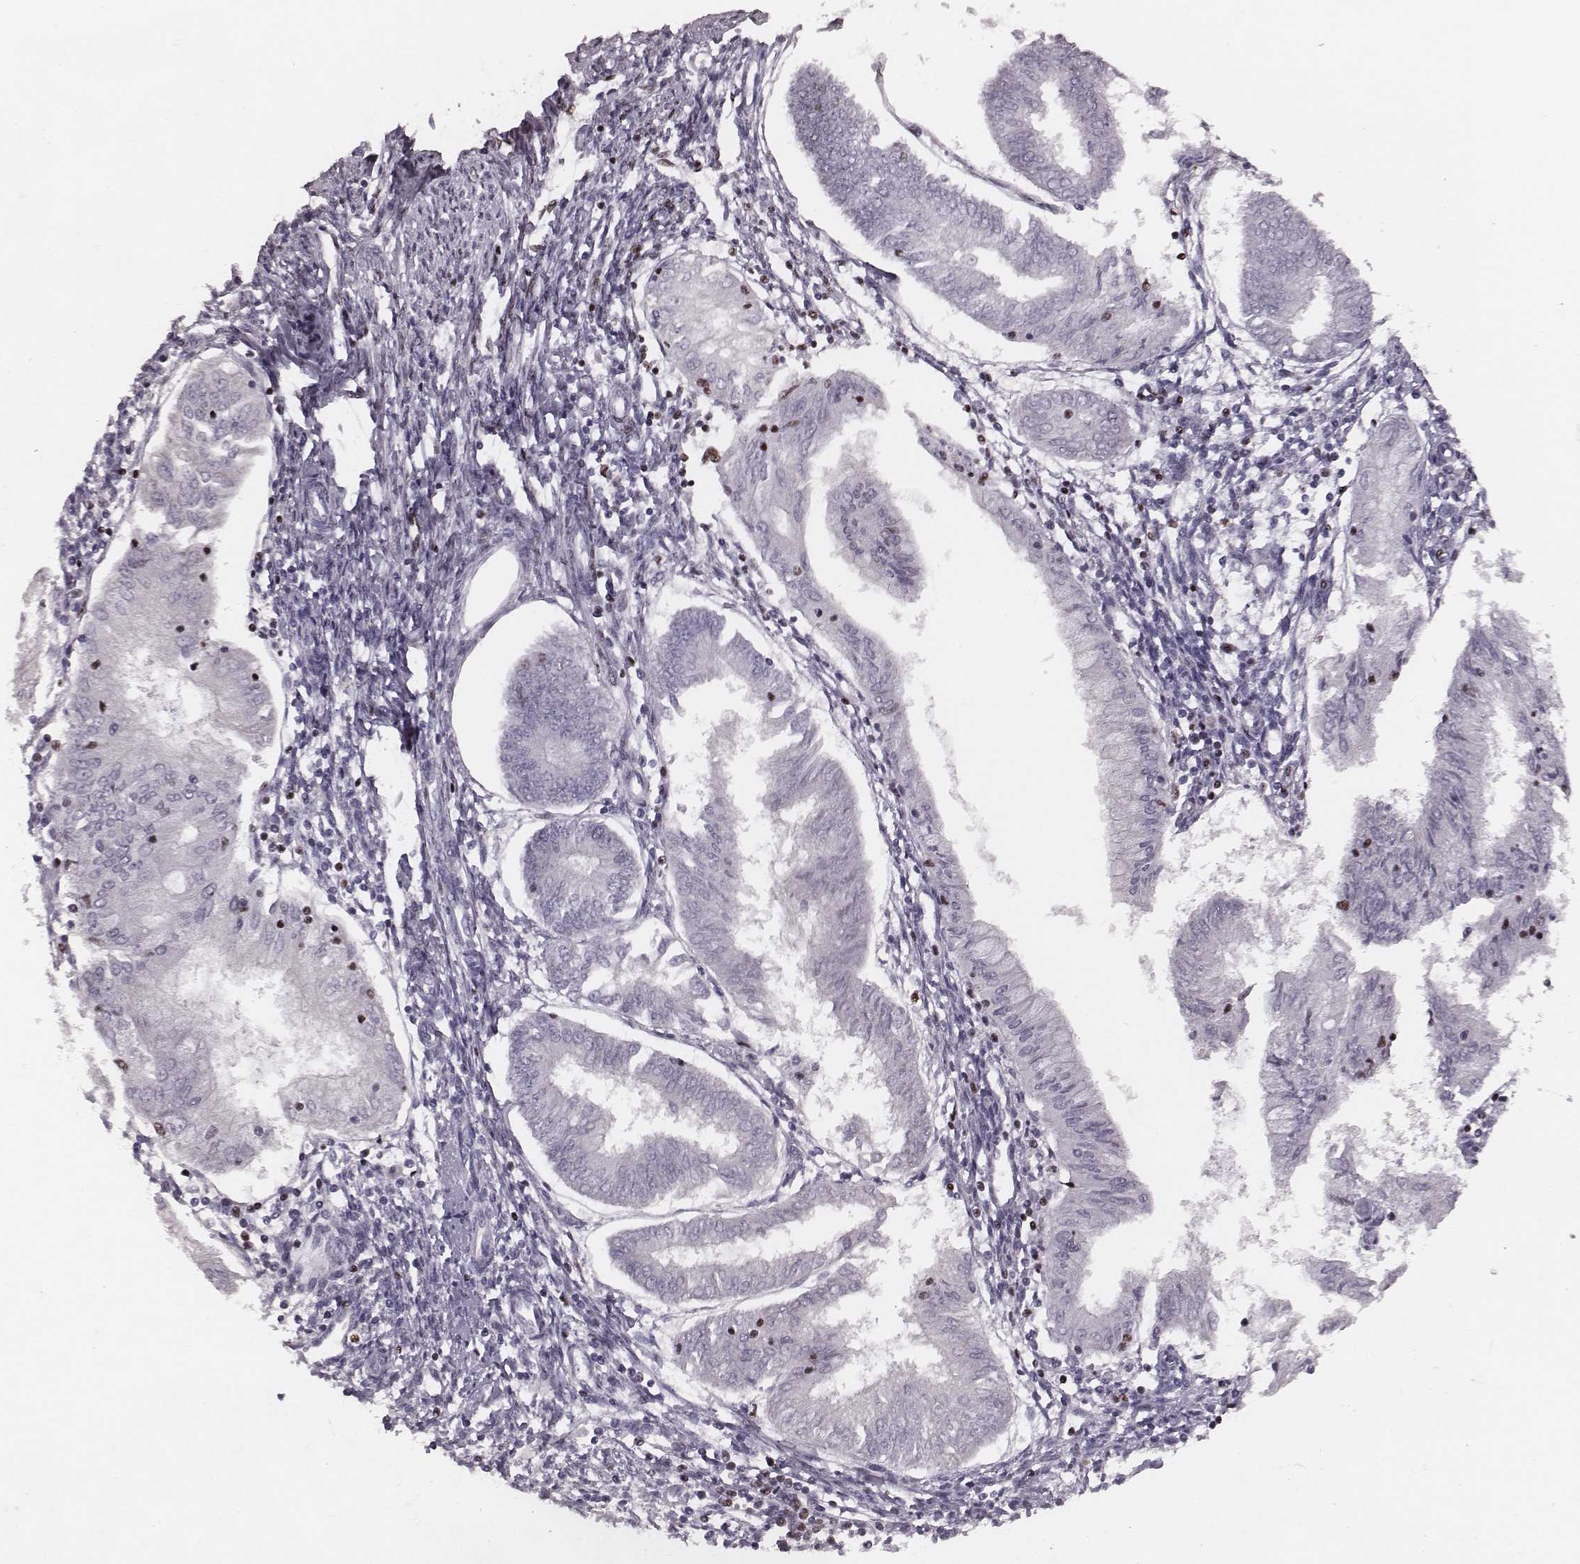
{"staining": {"intensity": "negative", "quantity": "none", "location": "none"}, "tissue": "endometrial cancer", "cell_type": "Tumor cells", "image_type": "cancer", "snomed": [{"axis": "morphology", "description": "Adenocarcinoma, NOS"}, {"axis": "topography", "description": "Endometrium"}], "caption": "An immunohistochemistry photomicrograph of adenocarcinoma (endometrial) is shown. There is no staining in tumor cells of adenocarcinoma (endometrial).", "gene": "LUC7L", "patient": {"sex": "female", "age": 68}}